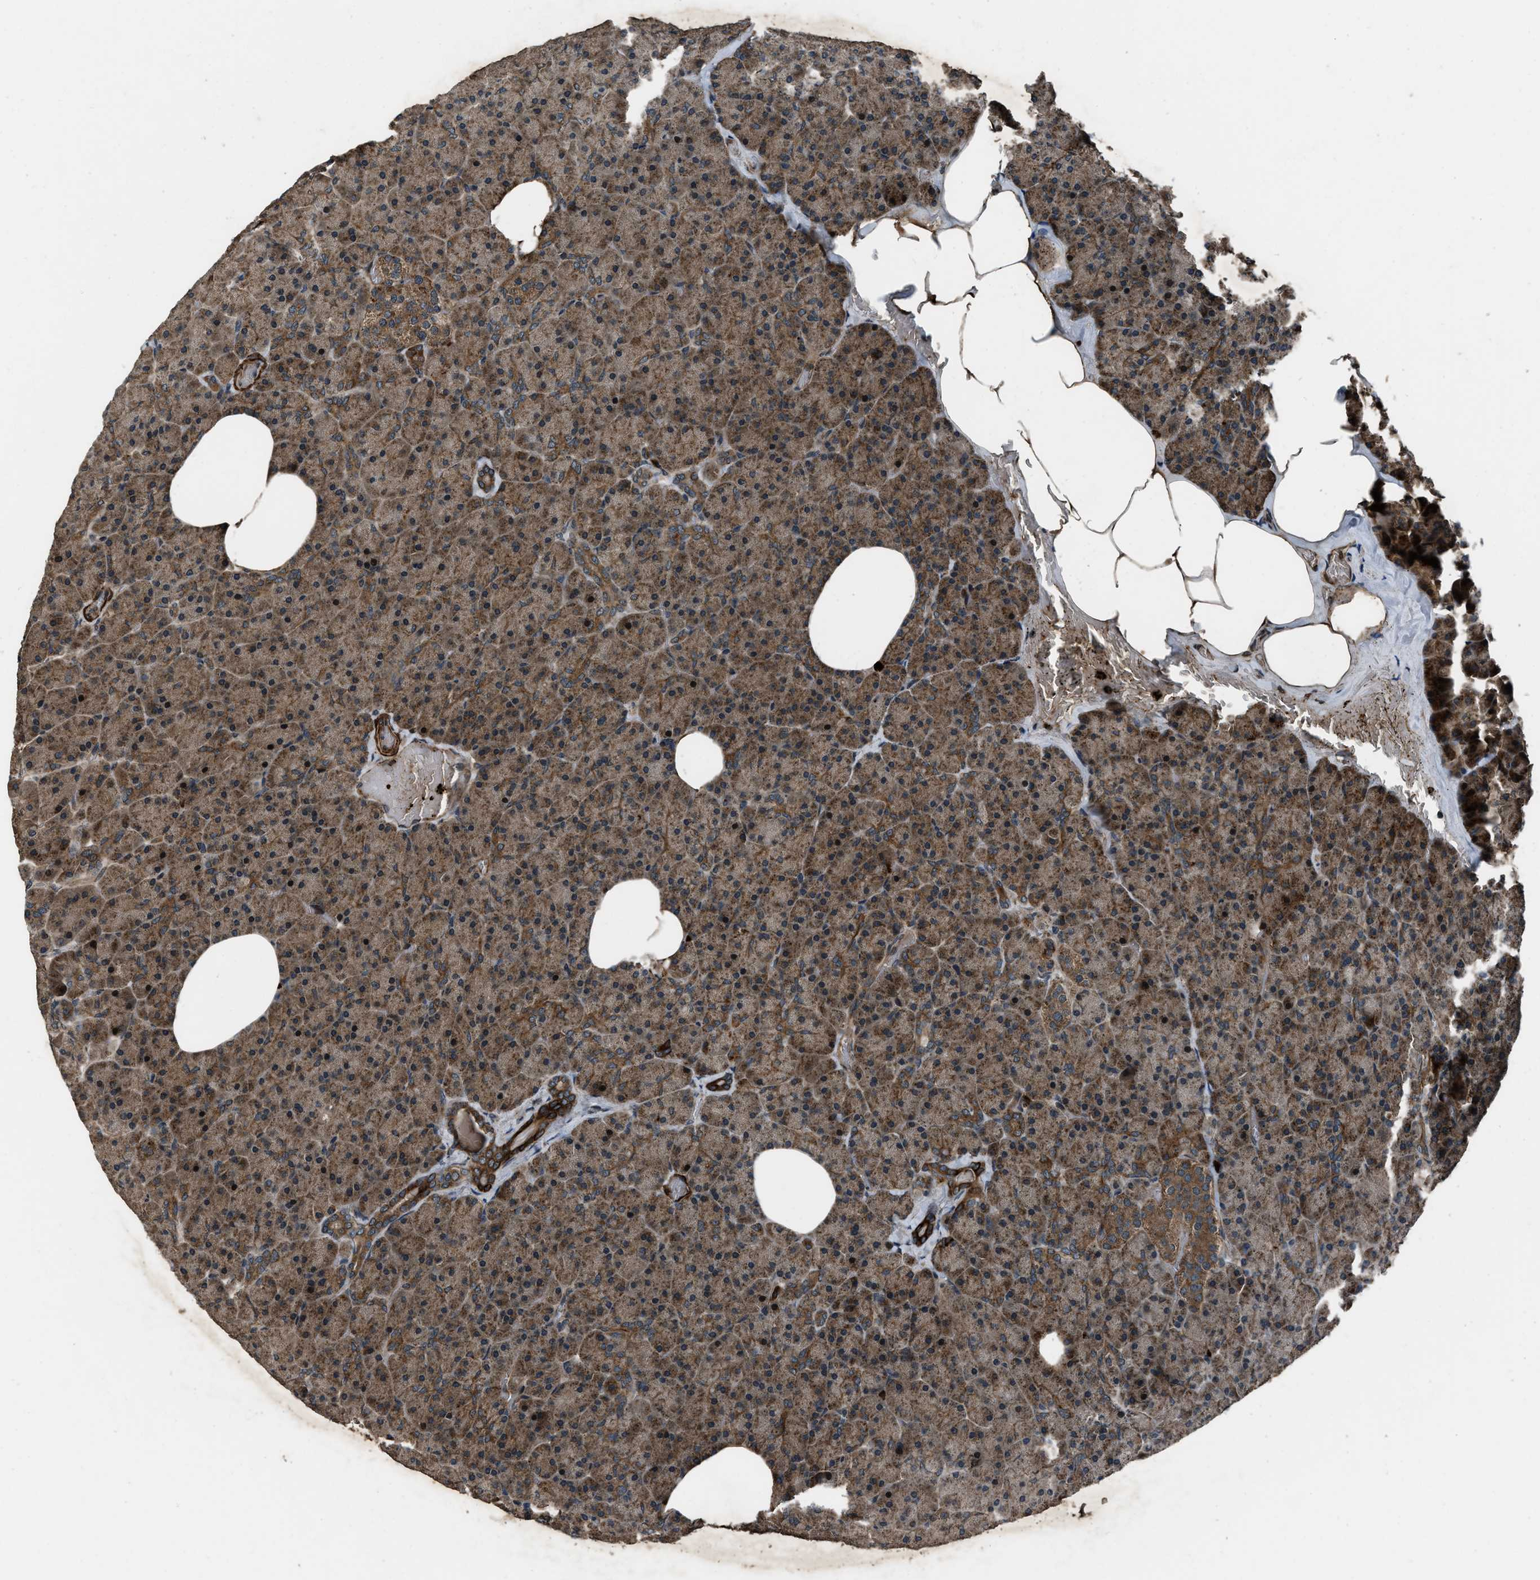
{"staining": {"intensity": "moderate", "quantity": ">75%", "location": "cytoplasmic/membranous,nuclear"}, "tissue": "pancreas", "cell_type": "Exocrine glandular cells", "image_type": "normal", "snomed": [{"axis": "morphology", "description": "Normal tissue, NOS"}, {"axis": "topography", "description": "Pancreas"}], "caption": "High-magnification brightfield microscopy of normal pancreas stained with DAB (3,3'-diaminobenzidine) (brown) and counterstained with hematoxylin (blue). exocrine glandular cells exhibit moderate cytoplasmic/membranous,nuclear positivity is seen in approximately>75% of cells.", "gene": "IRAK4", "patient": {"sex": "female", "age": 35}}